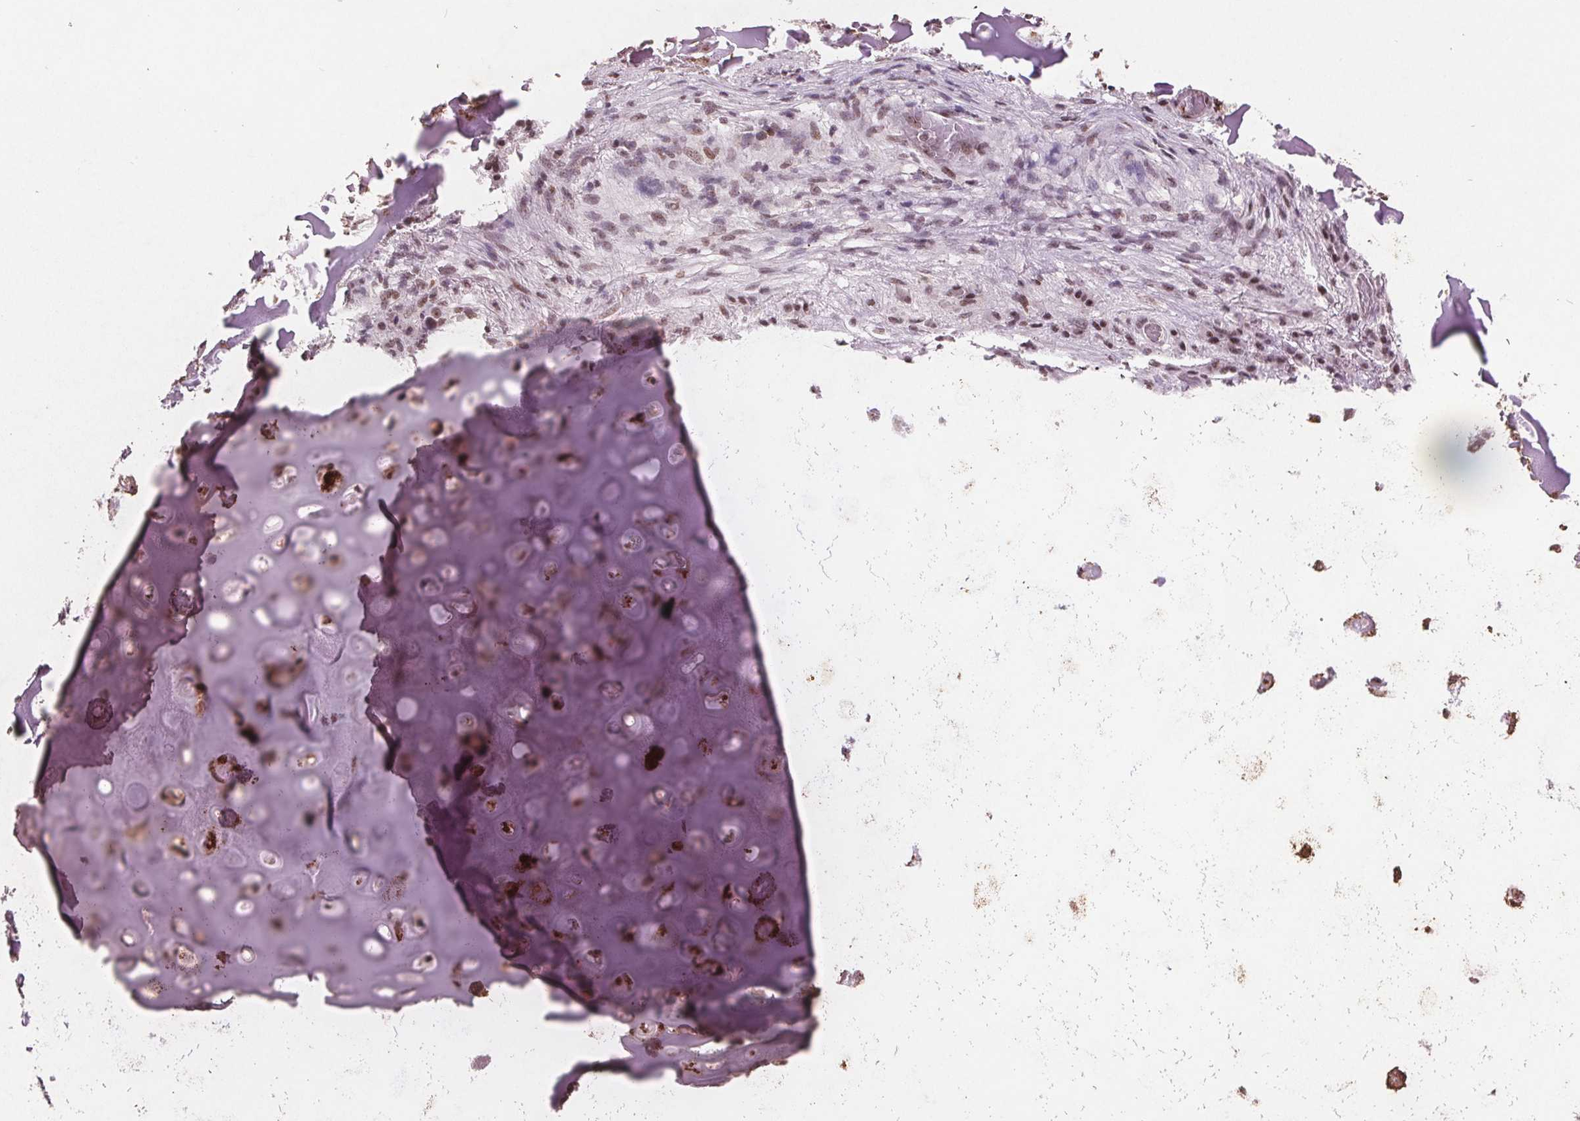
{"staining": {"intensity": "moderate", "quantity": "<25%", "location": "nuclear"}, "tissue": "lung cancer", "cell_type": "Tumor cells", "image_type": "cancer", "snomed": [{"axis": "morphology", "description": "Squamous cell carcinoma, NOS"}, {"axis": "topography", "description": "Lung"}], "caption": "Tumor cells exhibit low levels of moderate nuclear positivity in about <25% of cells in human lung squamous cell carcinoma.", "gene": "RPS6KA2", "patient": {"sex": "male", "age": 68}}